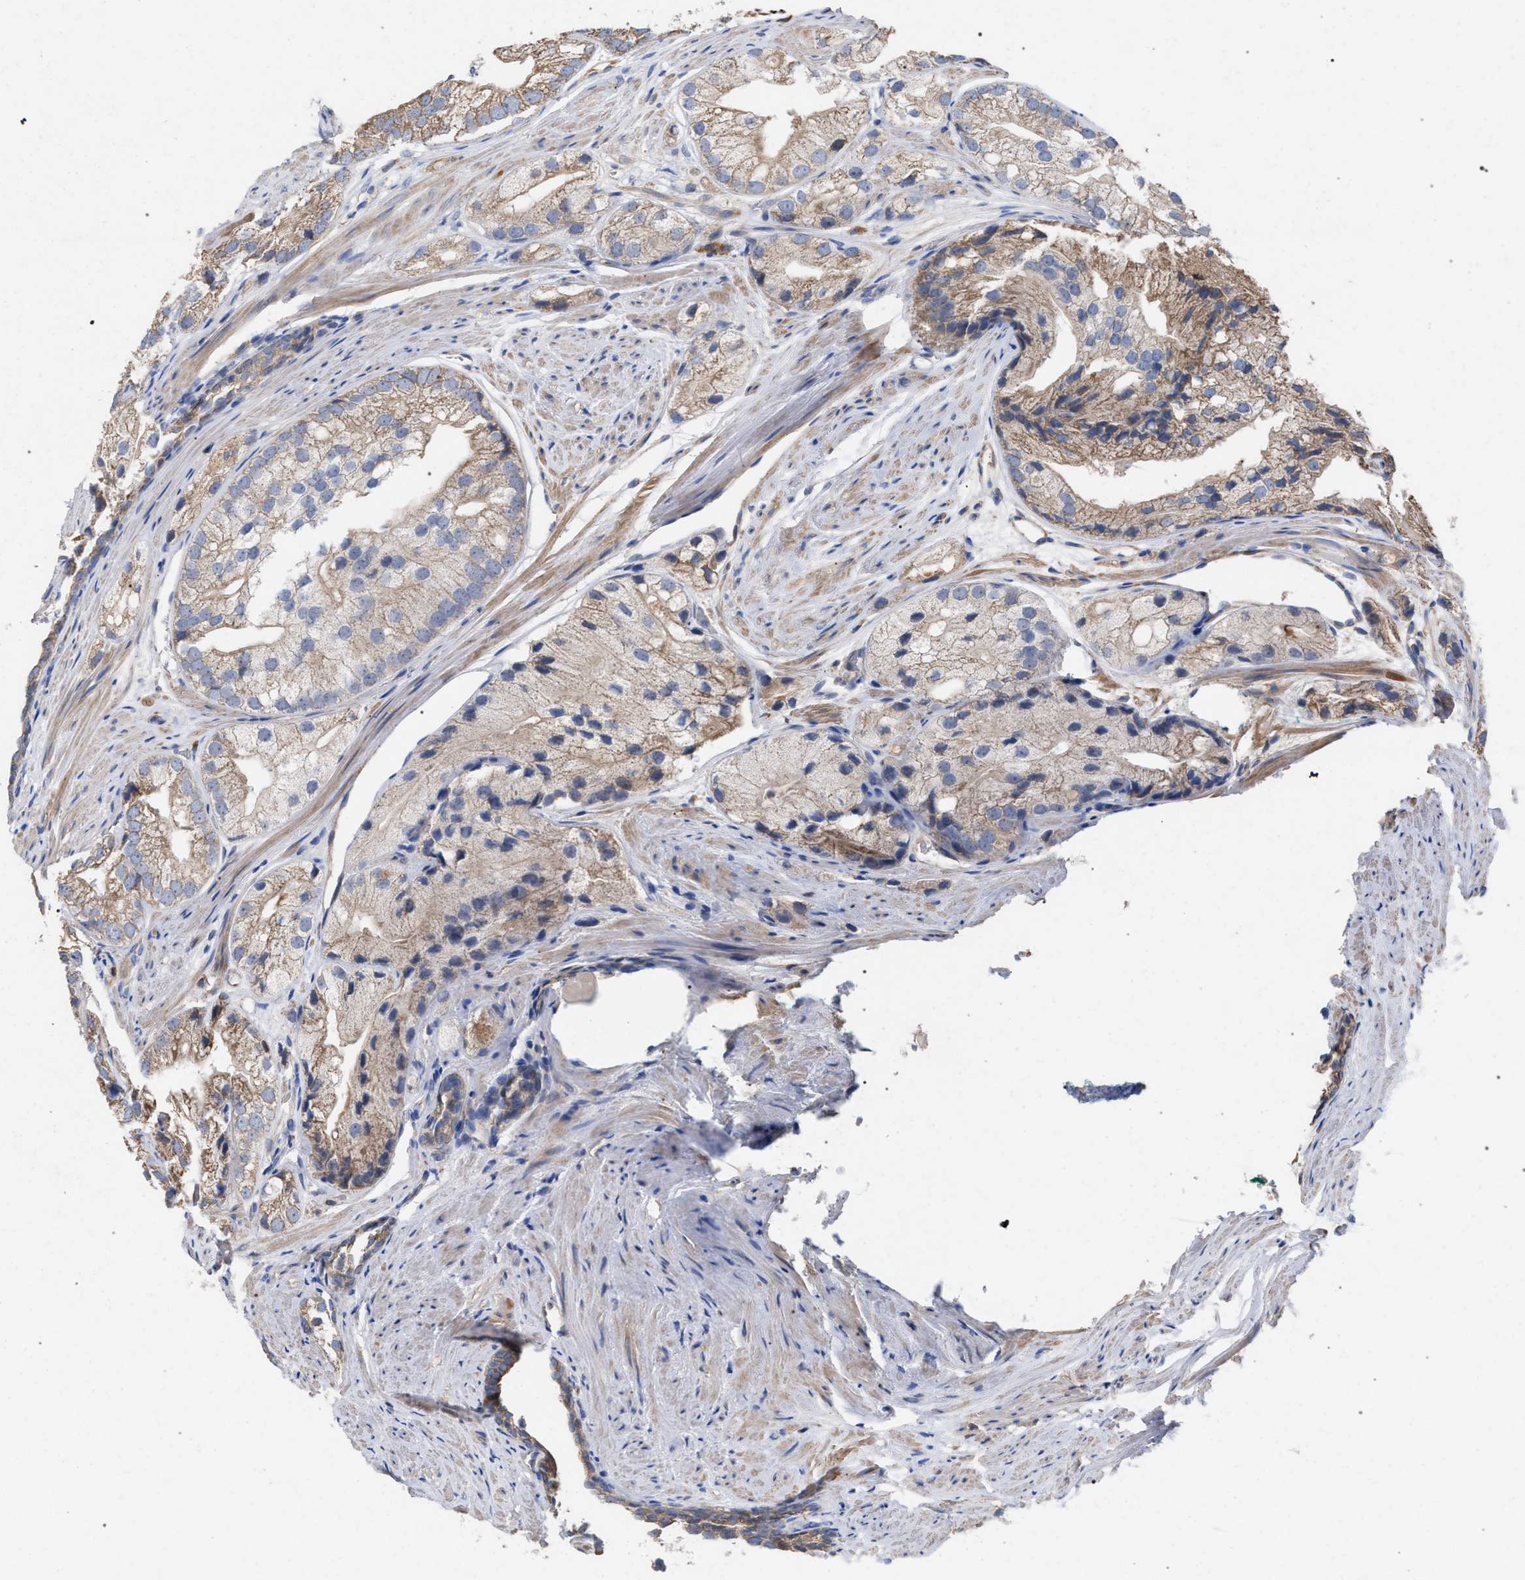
{"staining": {"intensity": "weak", "quantity": ">75%", "location": "cytoplasmic/membranous"}, "tissue": "prostate cancer", "cell_type": "Tumor cells", "image_type": "cancer", "snomed": [{"axis": "morphology", "description": "Adenocarcinoma, Low grade"}, {"axis": "topography", "description": "Prostate"}], "caption": "An immunohistochemistry micrograph of neoplastic tissue is shown. Protein staining in brown shows weak cytoplasmic/membranous positivity in adenocarcinoma (low-grade) (prostate) within tumor cells.", "gene": "BCL2L12", "patient": {"sex": "male", "age": 69}}